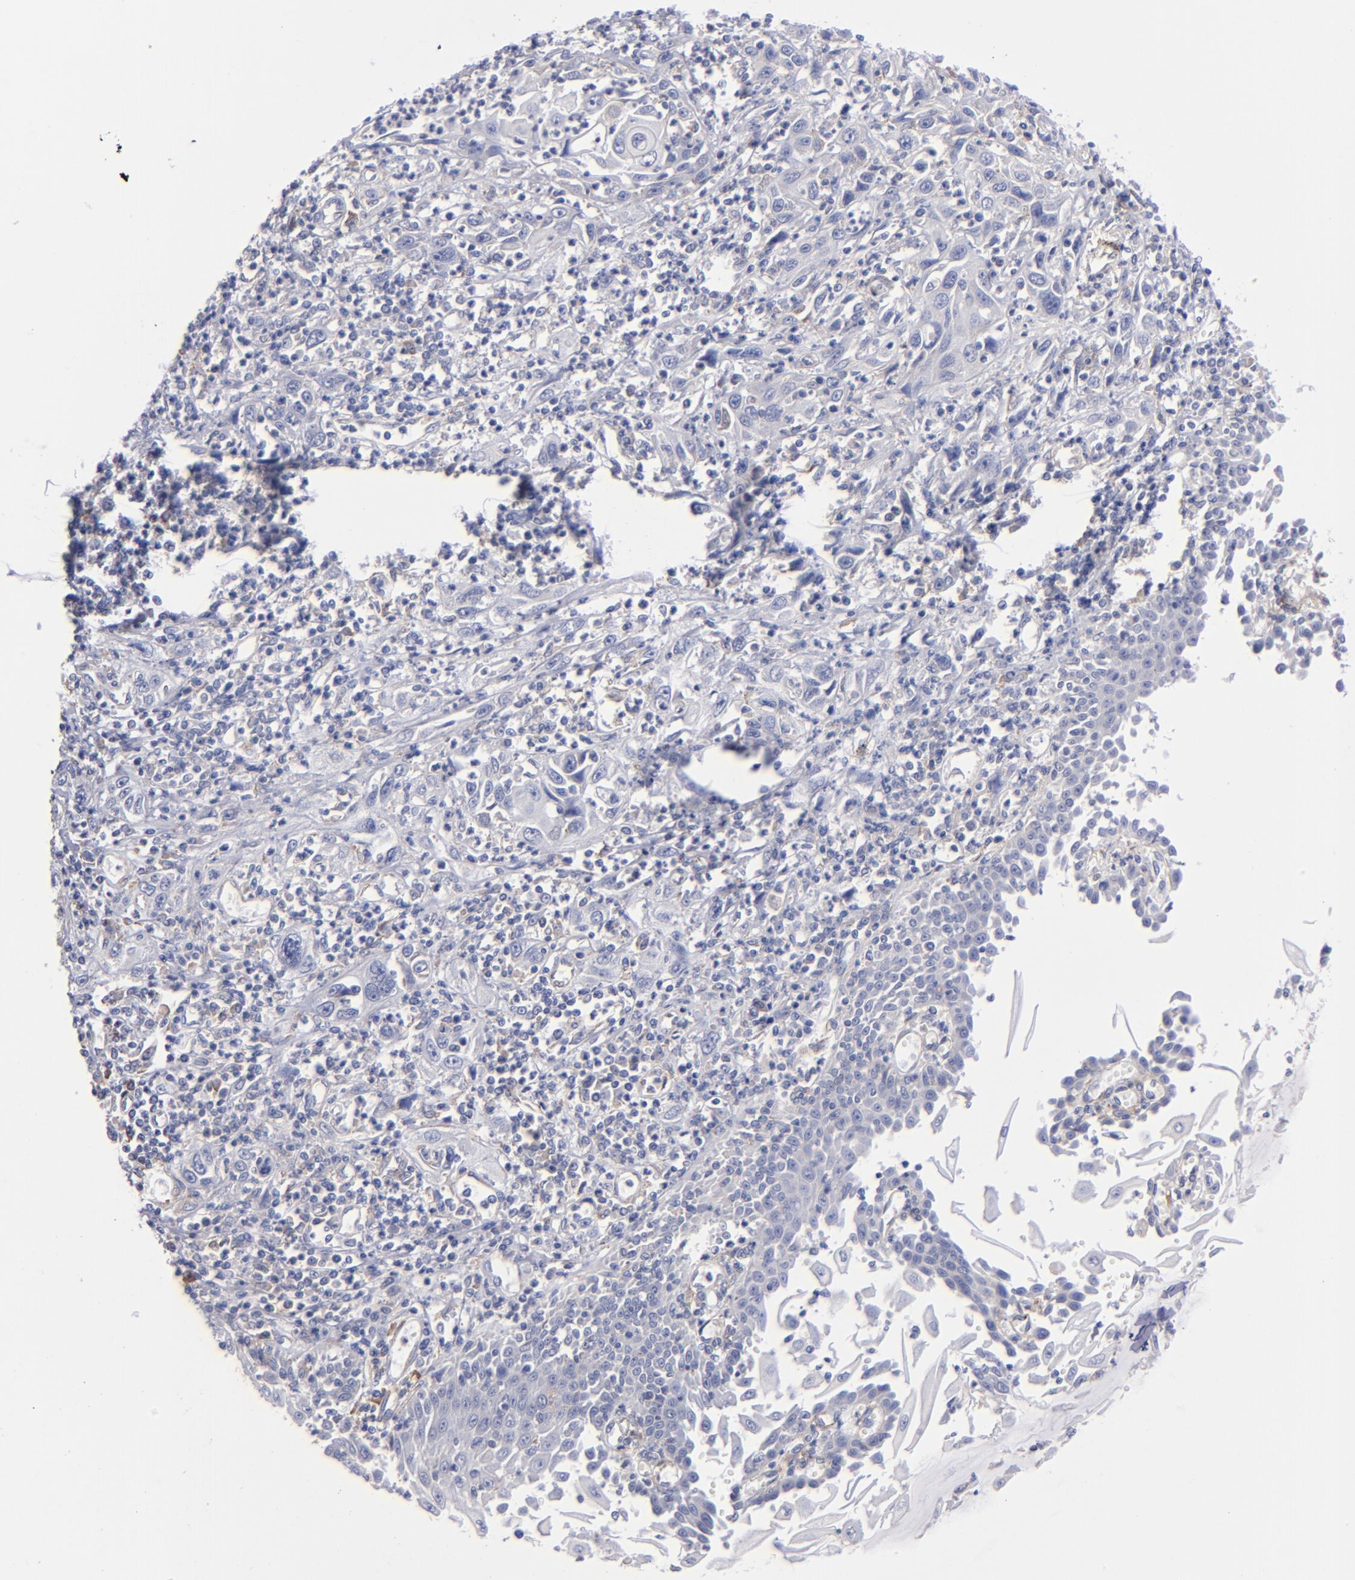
{"staining": {"intensity": "negative", "quantity": "none", "location": "none"}, "tissue": "esophagus", "cell_type": "Squamous epithelial cells", "image_type": "normal", "snomed": [{"axis": "morphology", "description": "Normal tissue, NOS"}, {"axis": "topography", "description": "Esophagus"}], "caption": "Protein analysis of normal esophagus reveals no significant positivity in squamous epithelial cells.", "gene": "MFGE8", "patient": {"sex": "male", "age": 65}}